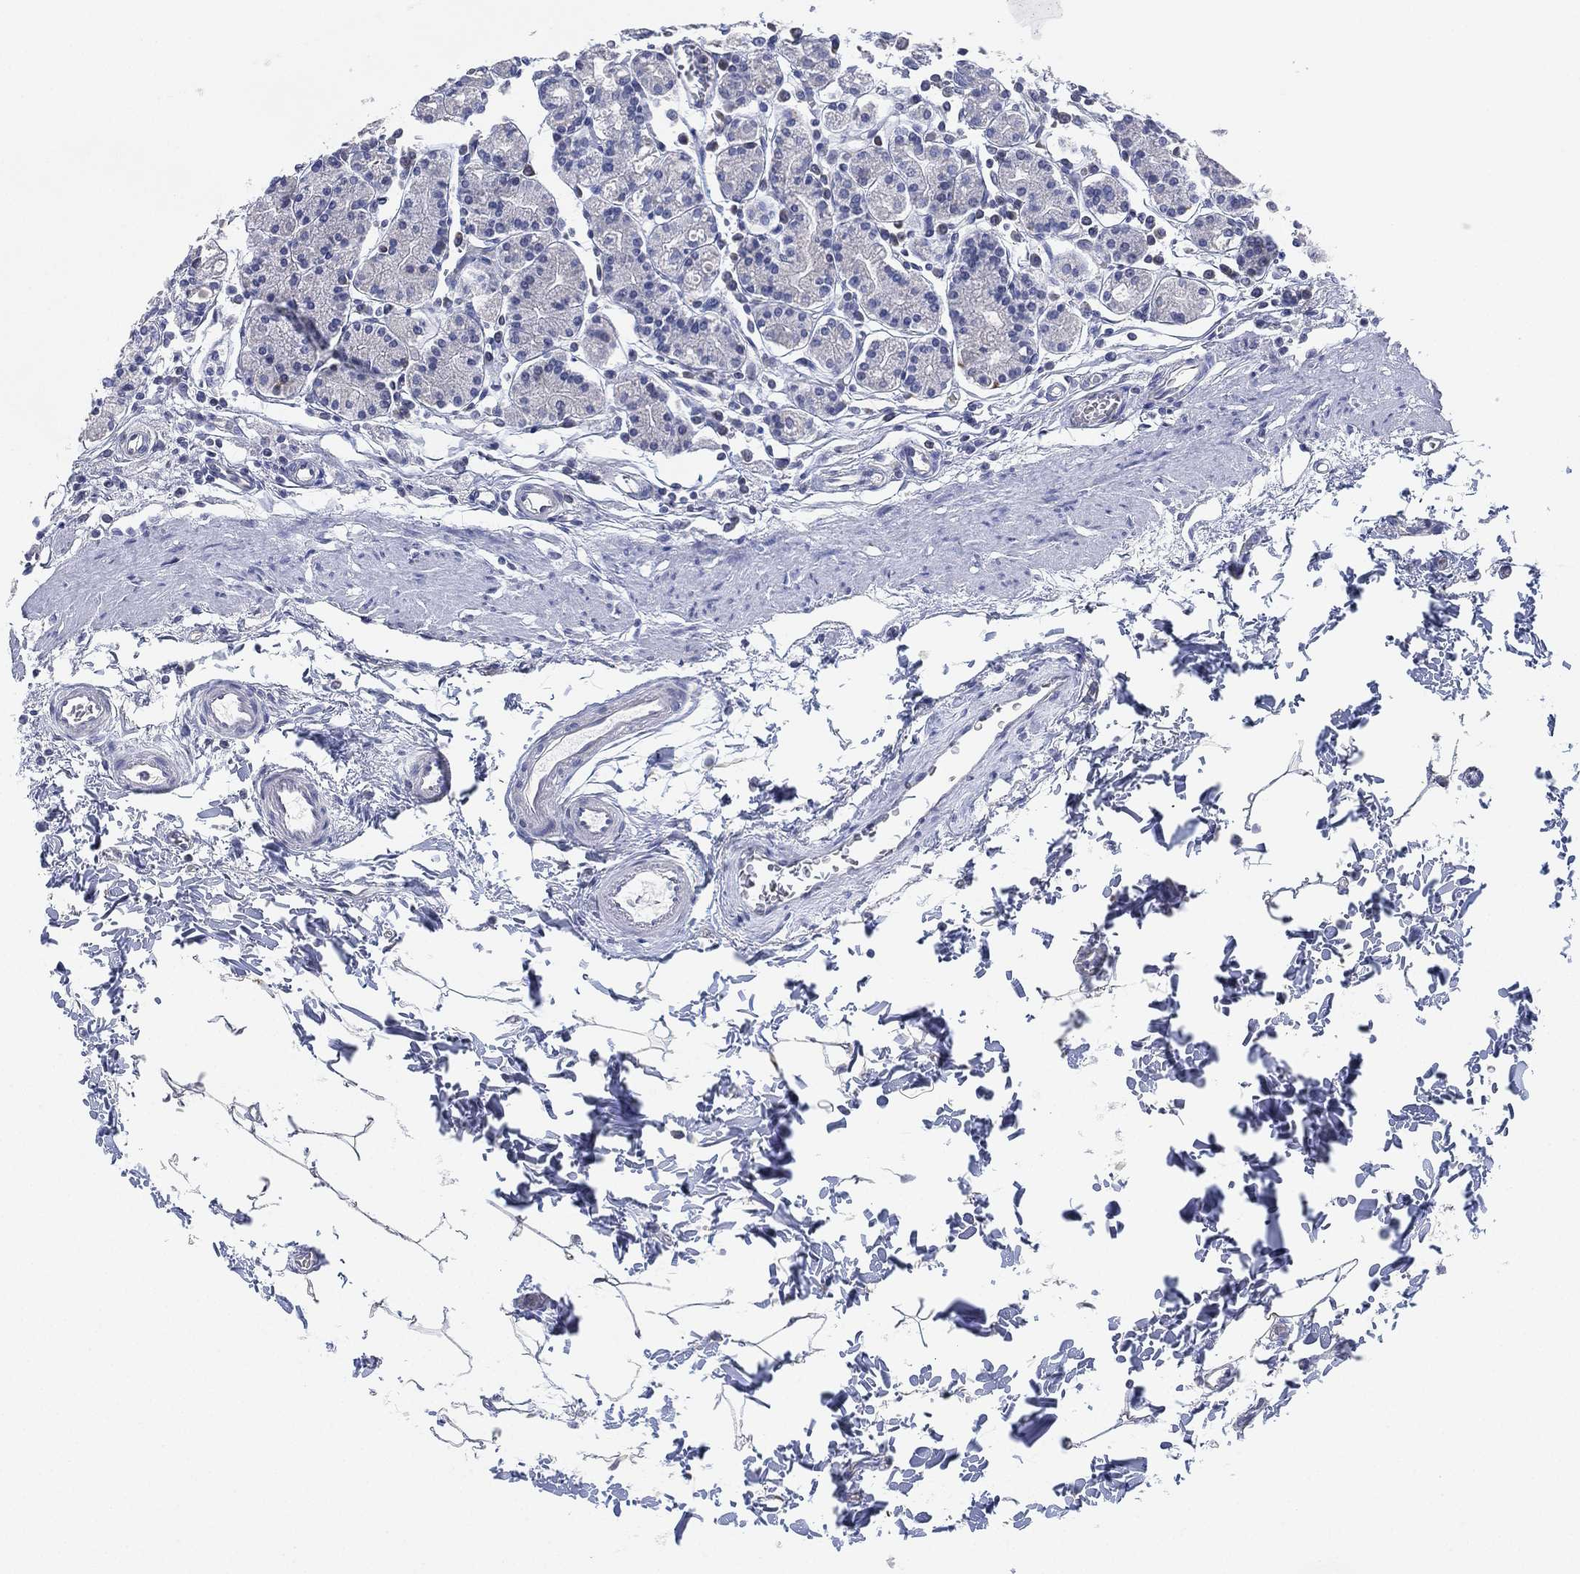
{"staining": {"intensity": "negative", "quantity": "none", "location": "none"}, "tissue": "stomach", "cell_type": "Glandular cells", "image_type": "normal", "snomed": [{"axis": "morphology", "description": "Normal tissue, NOS"}, {"axis": "topography", "description": "Stomach, upper"}, {"axis": "topography", "description": "Stomach"}], "caption": "High power microscopy image of an immunohistochemistry histopathology image of normal stomach, revealing no significant expression in glandular cells.", "gene": "CFTR", "patient": {"sex": "male", "age": 62}}